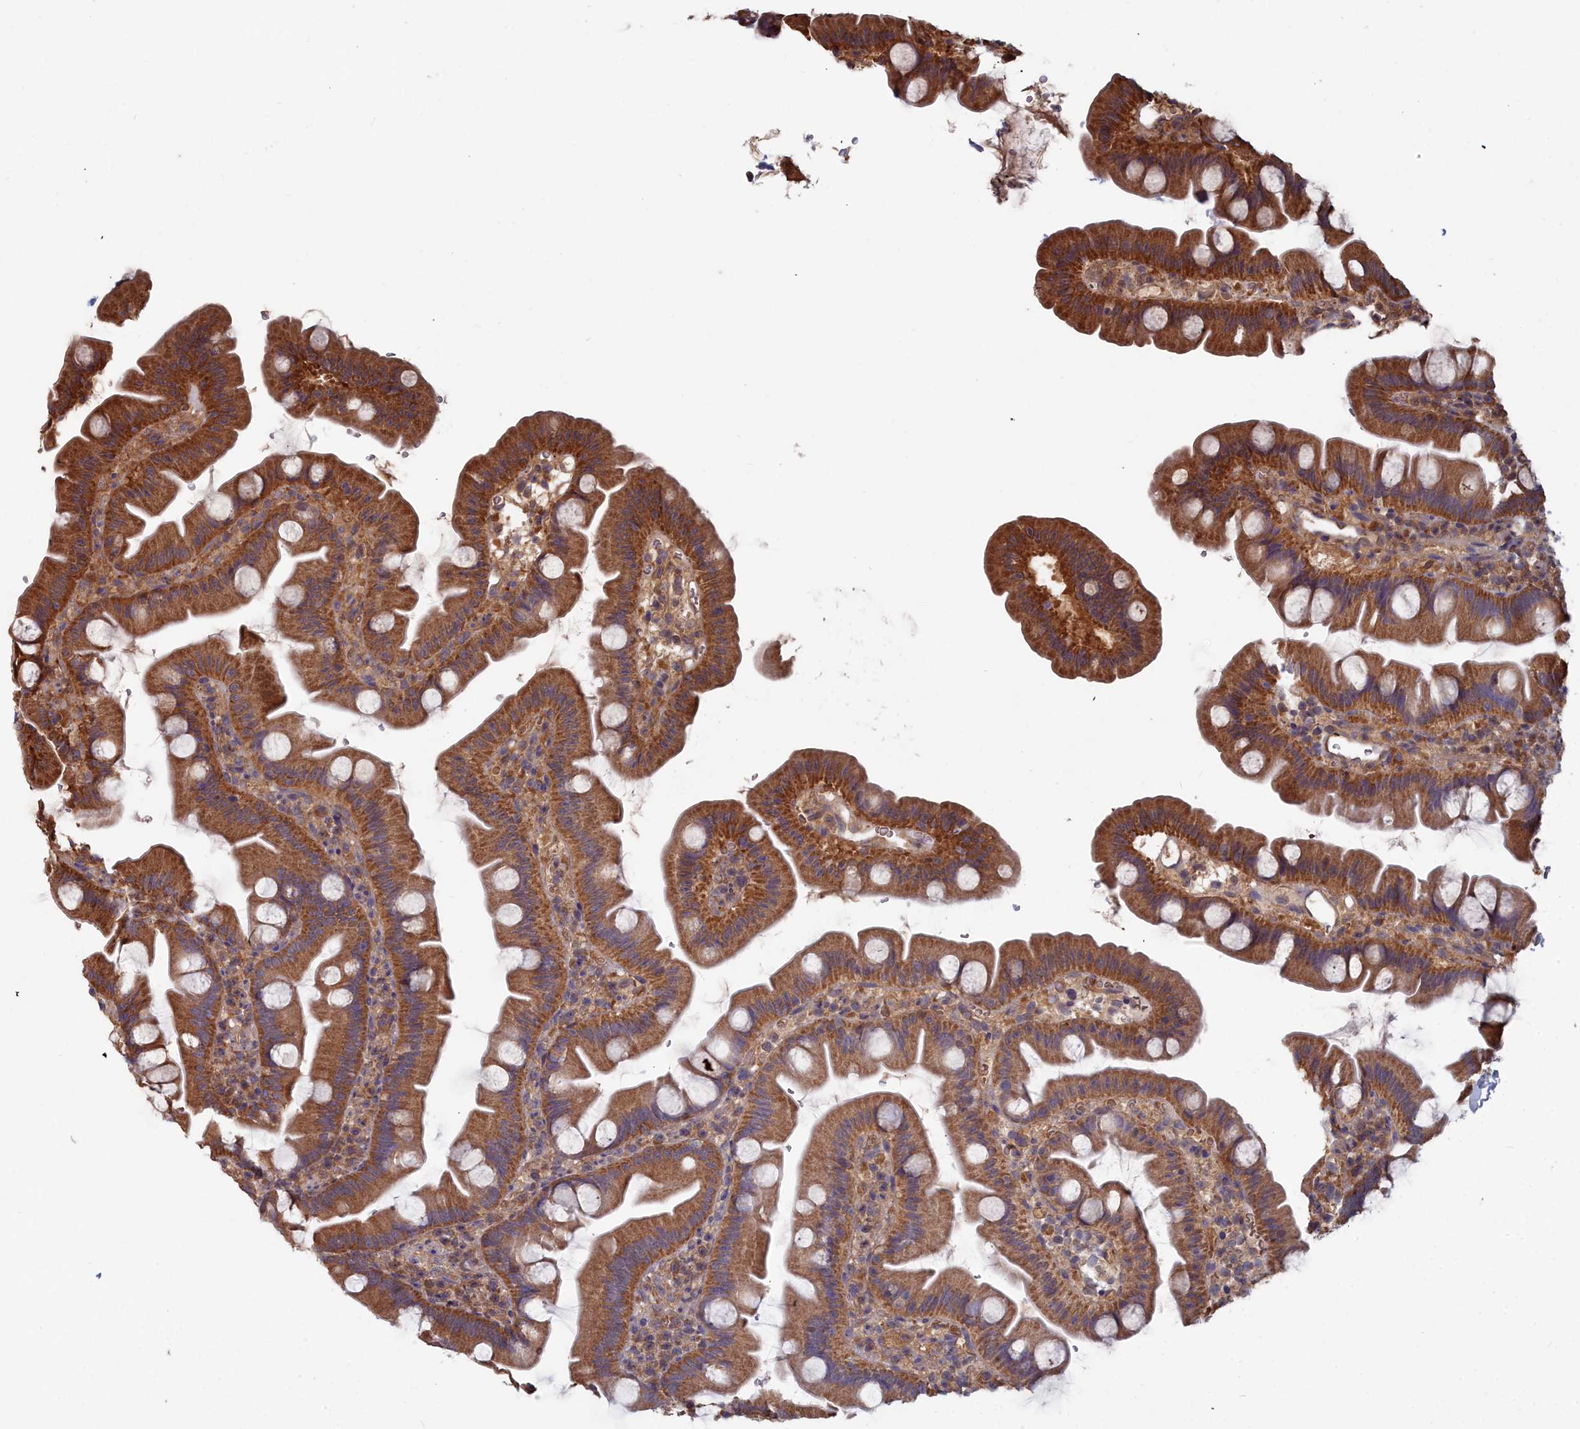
{"staining": {"intensity": "strong", "quantity": ">75%", "location": "cytoplasmic/membranous"}, "tissue": "small intestine", "cell_type": "Glandular cells", "image_type": "normal", "snomed": [{"axis": "morphology", "description": "Normal tissue, NOS"}, {"axis": "topography", "description": "Small intestine"}], "caption": "Immunohistochemical staining of benign human small intestine shows high levels of strong cytoplasmic/membranous expression in about >75% of glandular cells. Immunohistochemistry stains the protein of interest in brown and the nuclei are stained blue.", "gene": "GFRA2", "patient": {"sex": "female", "age": 68}}